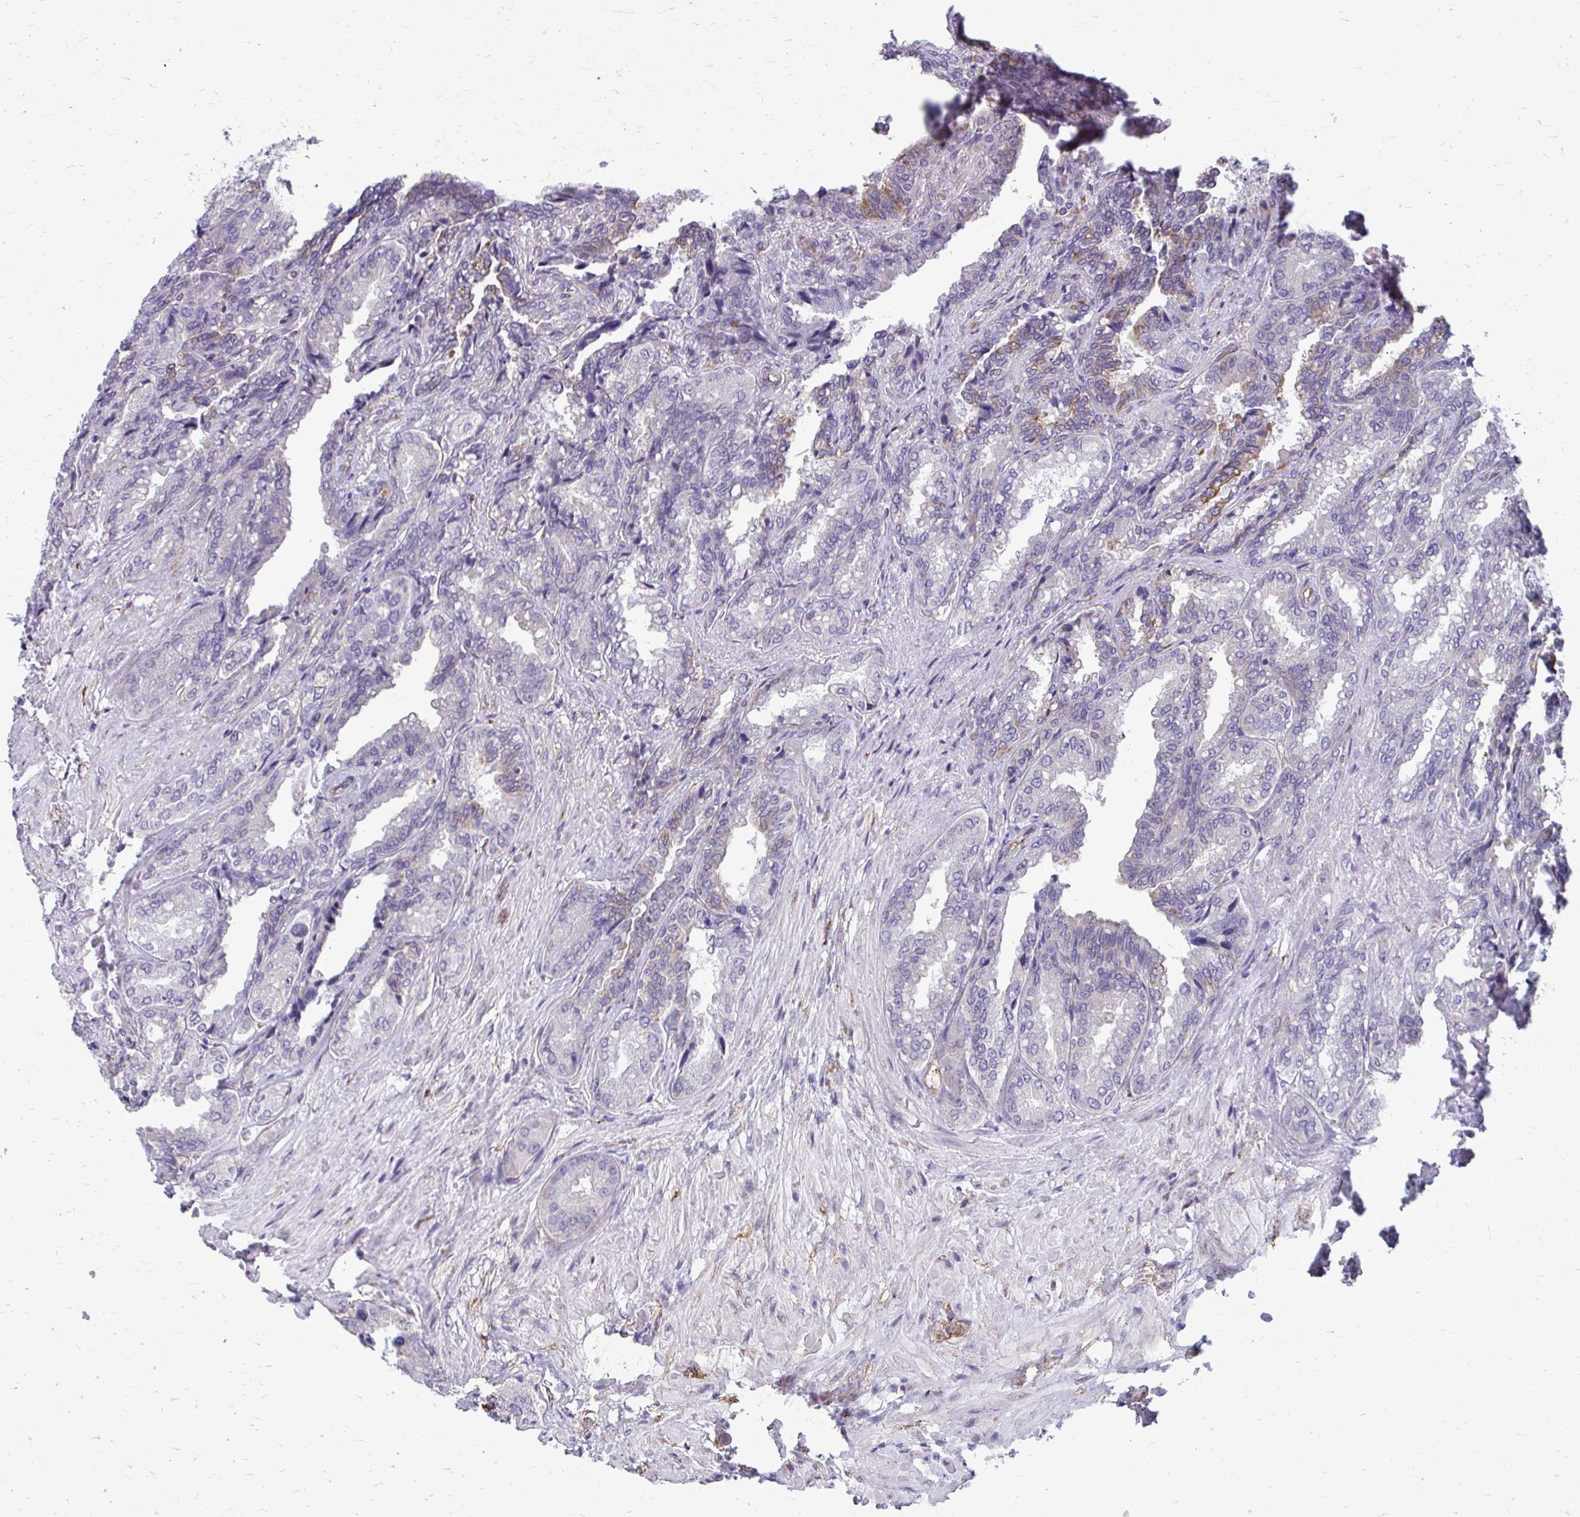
{"staining": {"intensity": "weak", "quantity": "25%-75%", "location": "cytoplasmic/membranous"}, "tissue": "seminal vesicle", "cell_type": "Glandular cells", "image_type": "normal", "snomed": [{"axis": "morphology", "description": "Normal tissue, NOS"}, {"axis": "topography", "description": "Seminal veicle"}], "caption": "This image displays unremarkable seminal vesicle stained with immunohistochemistry (IHC) to label a protein in brown. The cytoplasmic/membranous of glandular cells show weak positivity for the protein. Nuclei are counter-stained blue.", "gene": "DEPP1", "patient": {"sex": "male", "age": 68}}